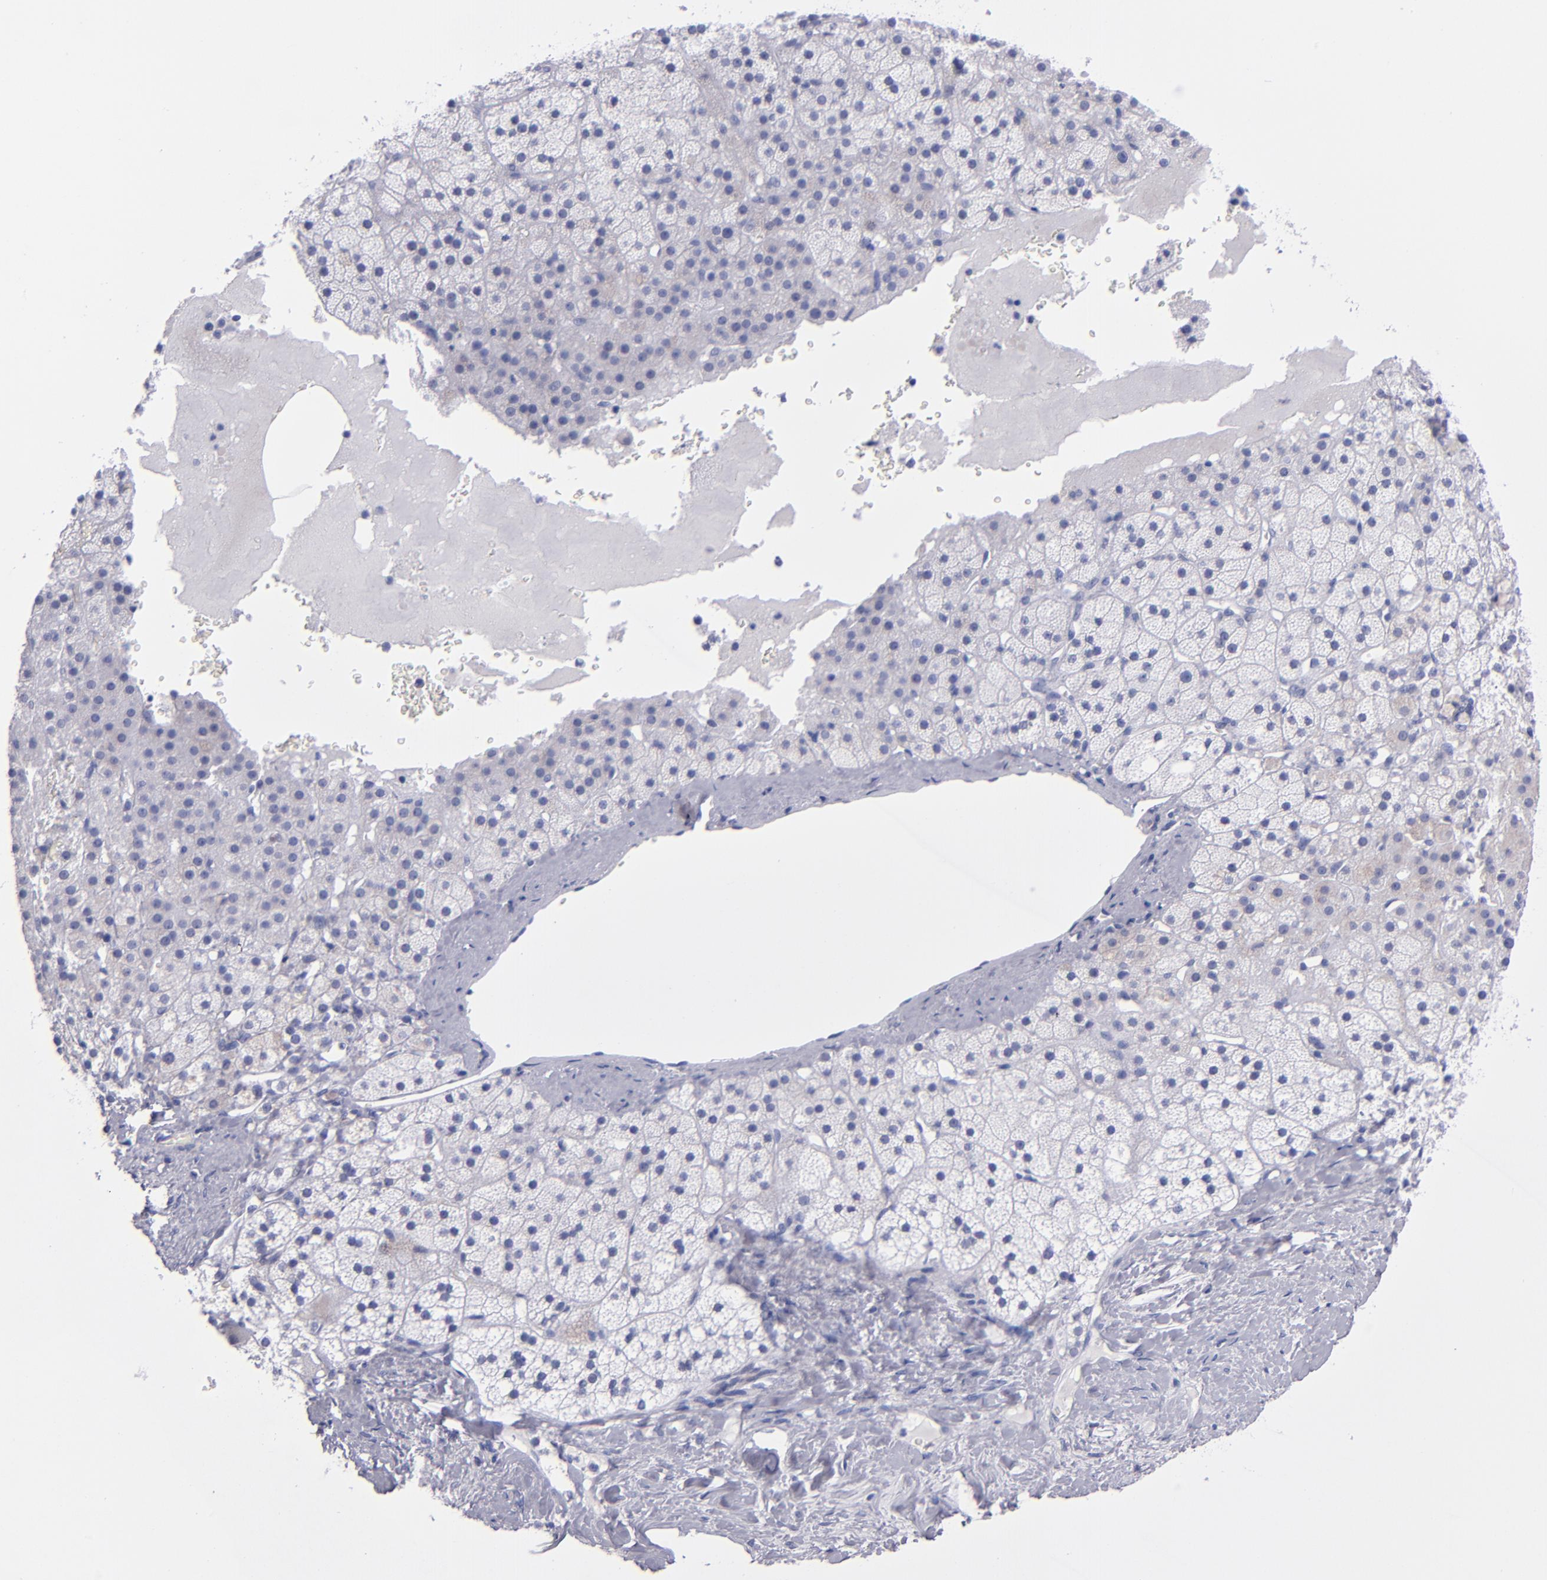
{"staining": {"intensity": "weak", "quantity": "<25%", "location": "cytoplasmic/membranous"}, "tissue": "adrenal gland", "cell_type": "Glandular cells", "image_type": "normal", "snomed": [{"axis": "morphology", "description": "Normal tissue, NOS"}, {"axis": "topography", "description": "Adrenal gland"}], "caption": "Micrograph shows no significant protein staining in glandular cells of benign adrenal gland.", "gene": "HNF1B", "patient": {"sex": "male", "age": 35}}